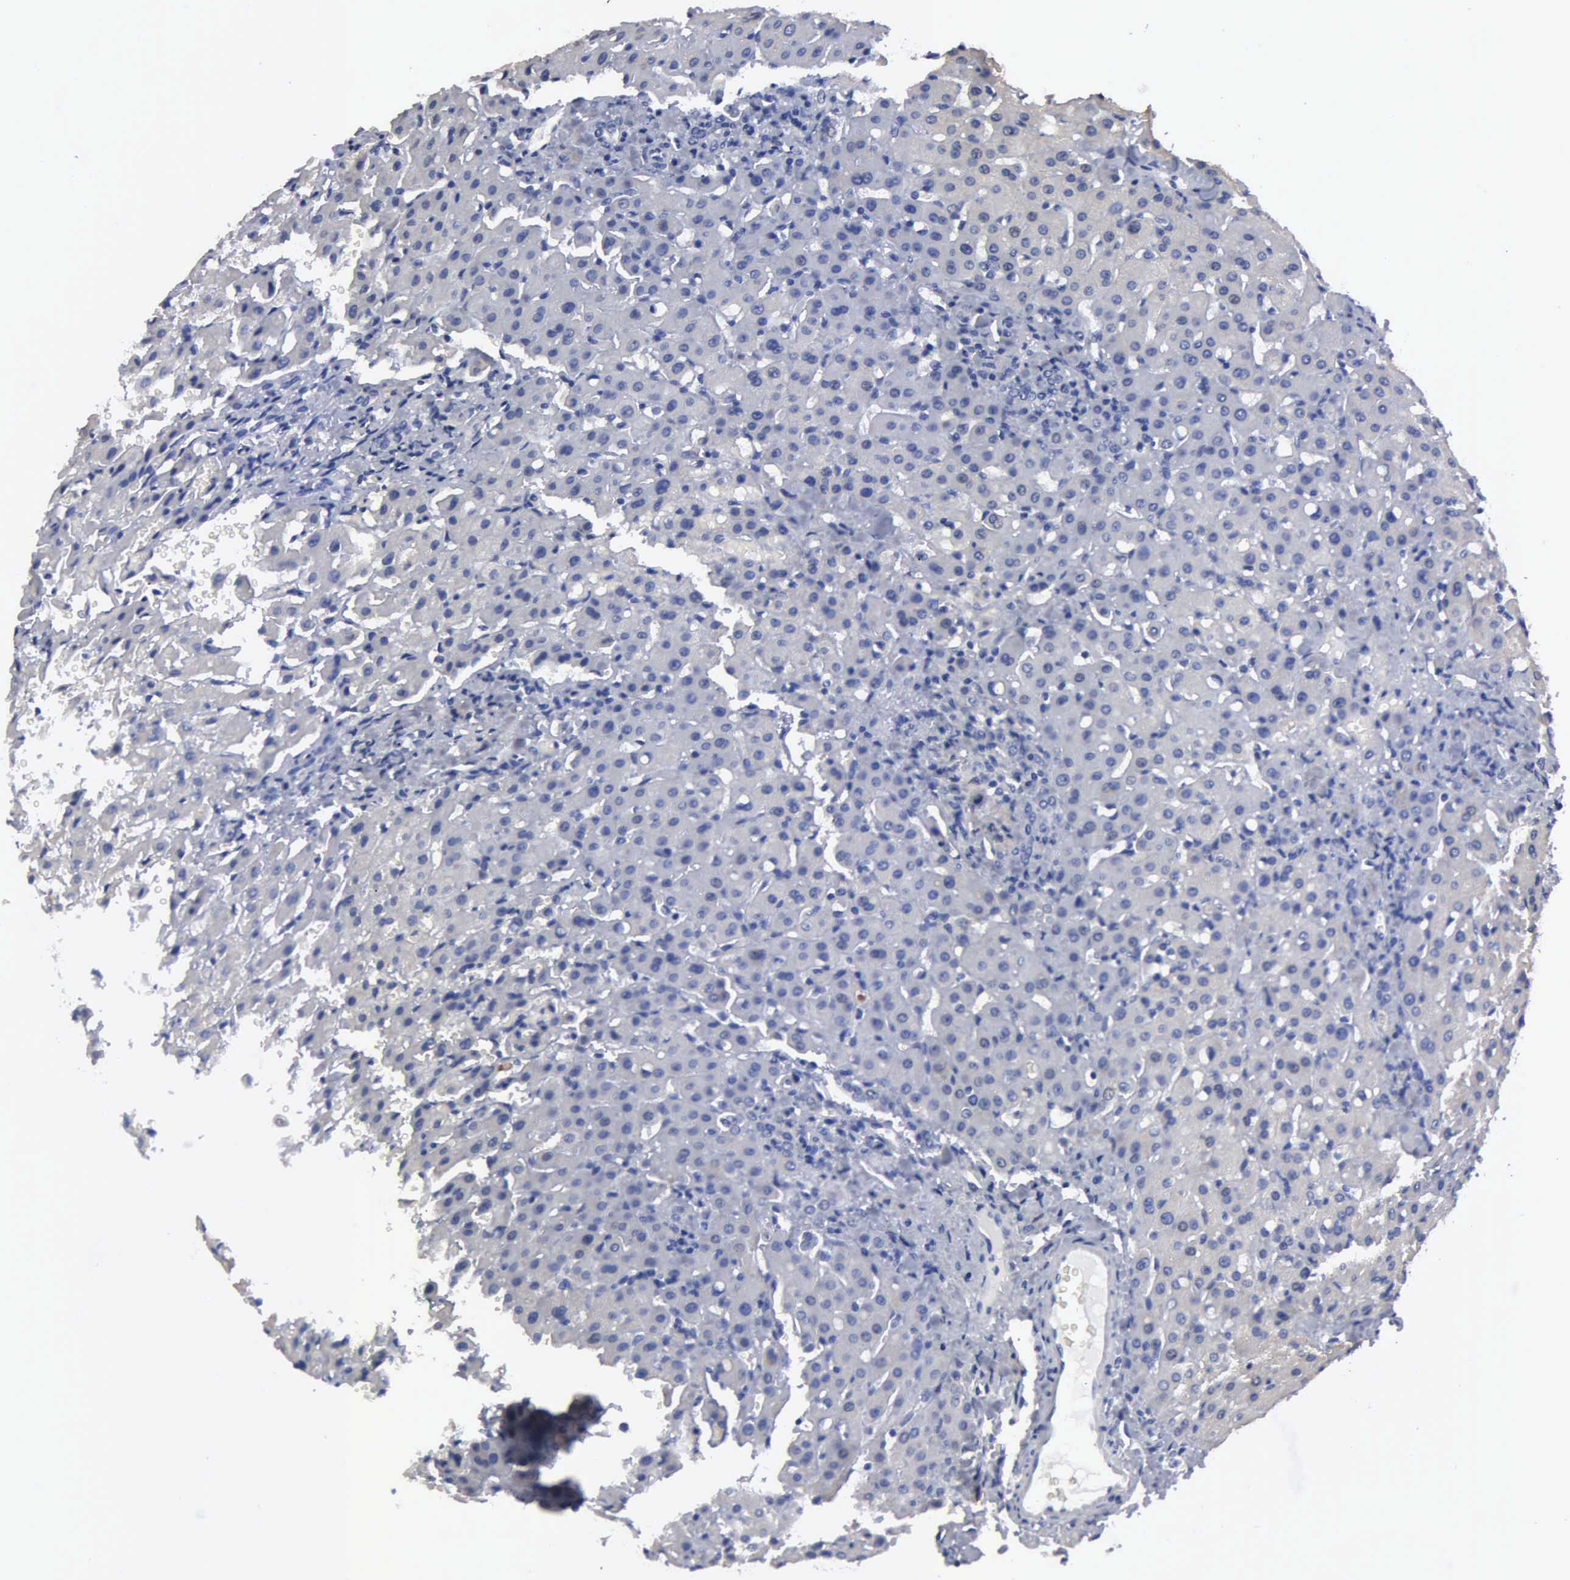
{"staining": {"intensity": "negative", "quantity": "none", "location": "none"}, "tissue": "liver", "cell_type": "Cholangiocytes", "image_type": "normal", "snomed": [{"axis": "morphology", "description": "Normal tissue, NOS"}, {"axis": "topography", "description": "Liver"}], "caption": "Immunohistochemistry image of normal liver stained for a protein (brown), which reveals no staining in cholangiocytes.", "gene": "TXLNG", "patient": {"sex": "female", "age": 27}}